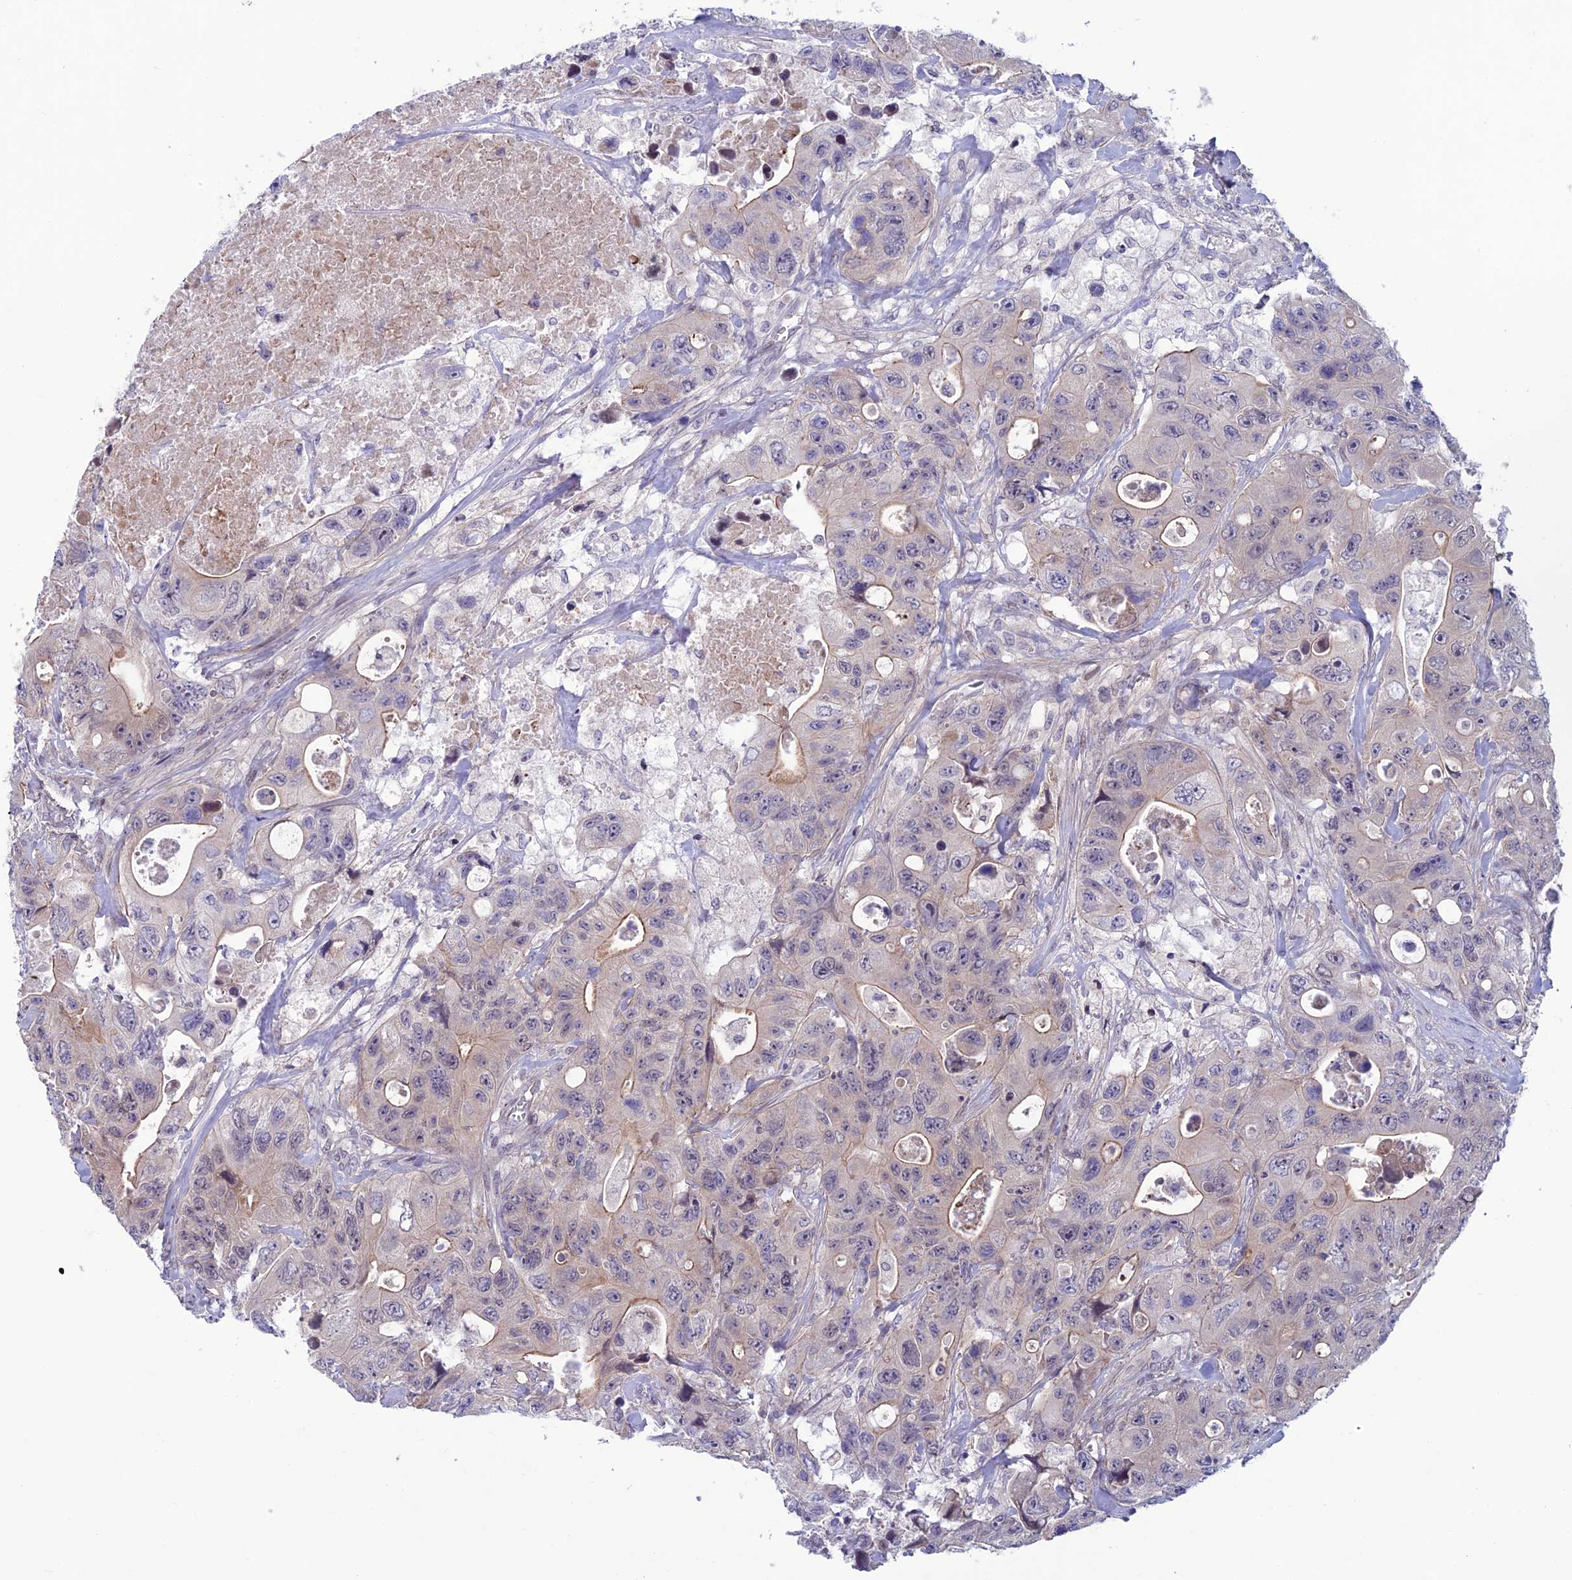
{"staining": {"intensity": "weak", "quantity": "<25%", "location": "cytoplasmic/membranous"}, "tissue": "colorectal cancer", "cell_type": "Tumor cells", "image_type": "cancer", "snomed": [{"axis": "morphology", "description": "Adenocarcinoma, NOS"}, {"axis": "topography", "description": "Colon"}], "caption": "Human colorectal adenocarcinoma stained for a protein using IHC displays no staining in tumor cells.", "gene": "FKBPL", "patient": {"sex": "female", "age": 46}}